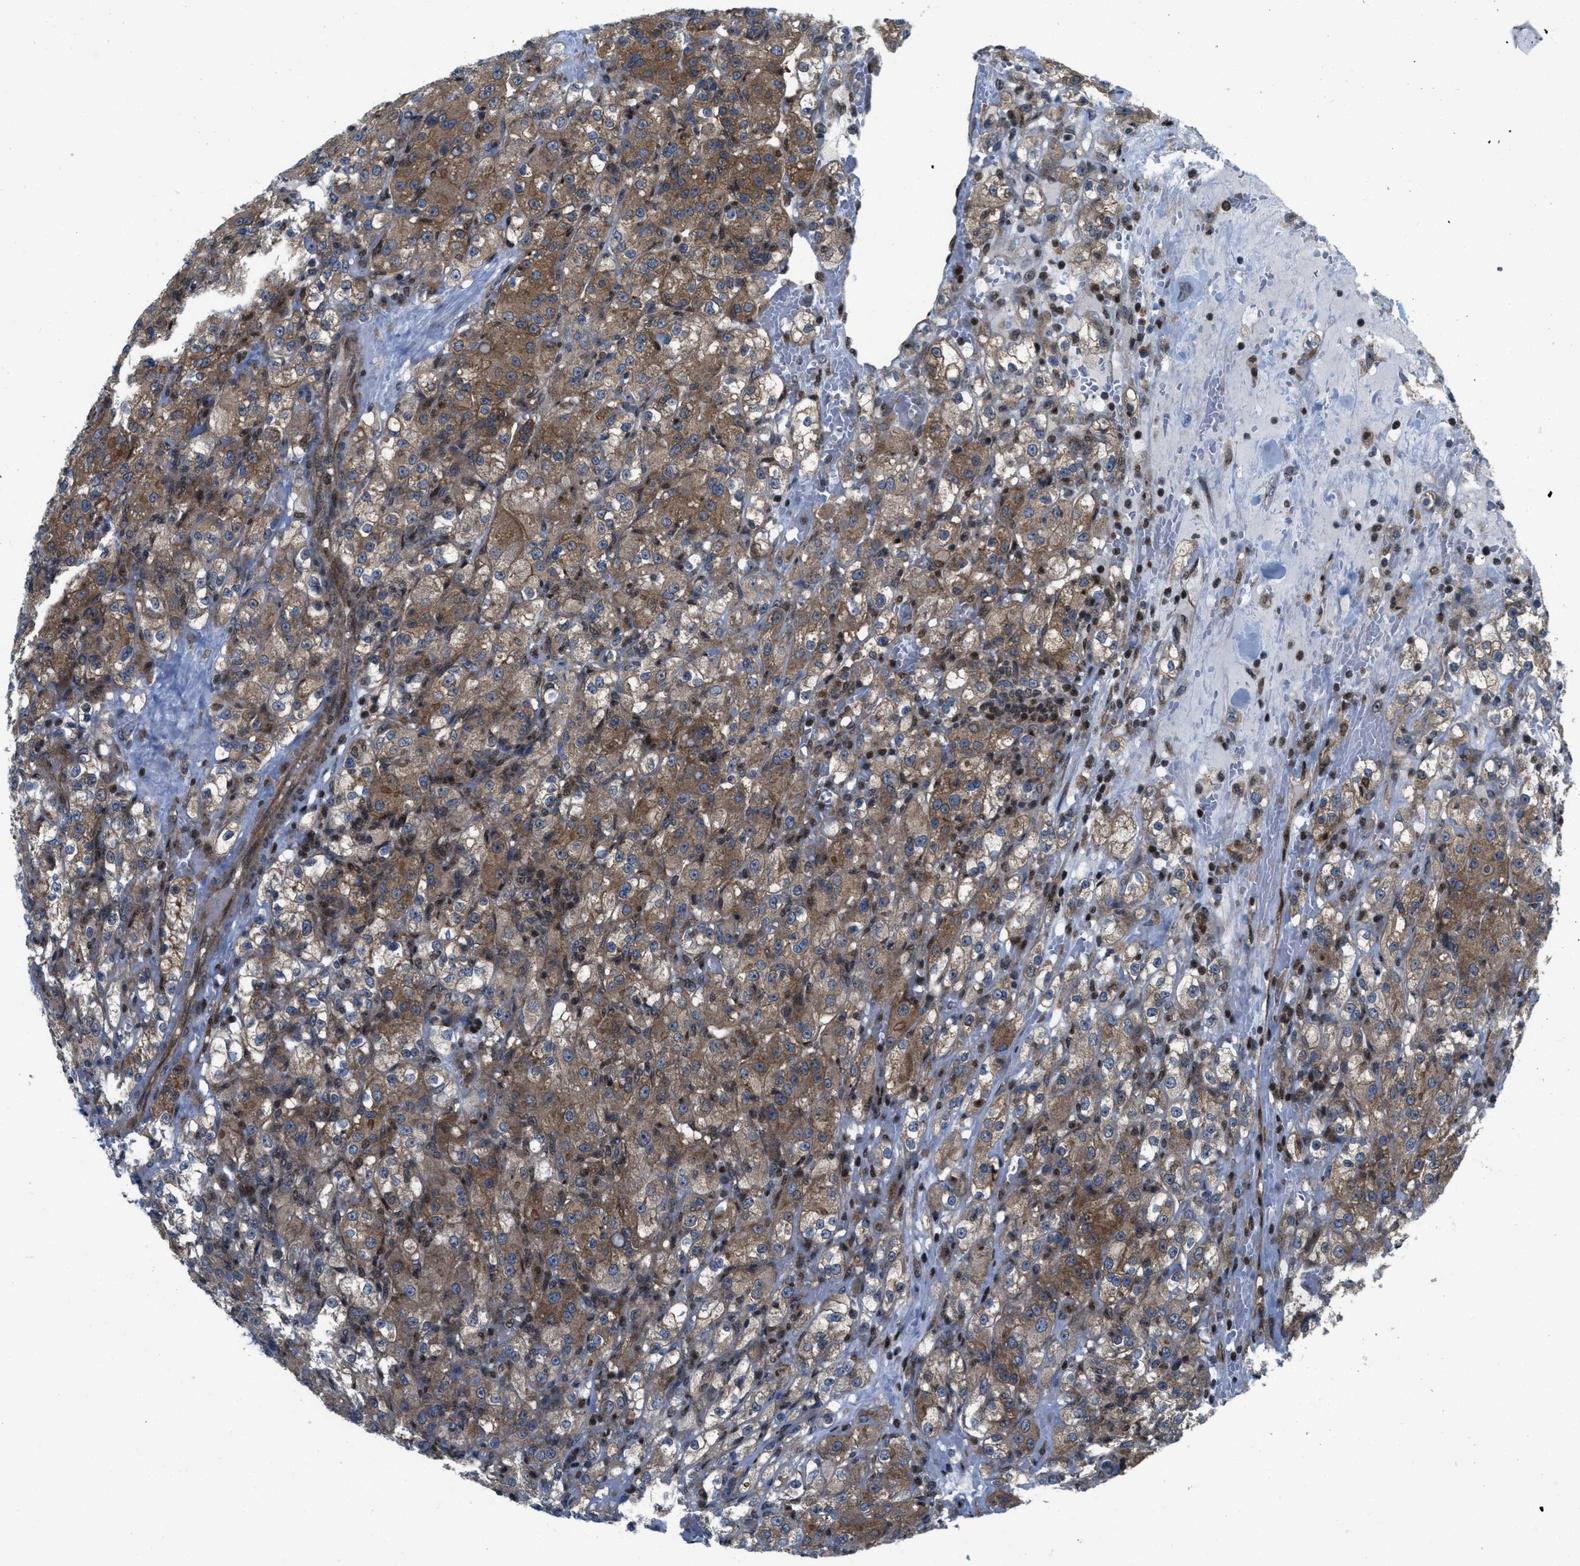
{"staining": {"intensity": "moderate", "quantity": ">75%", "location": "cytoplasmic/membranous"}, "tissue": "renal cancer", "cell_type": "Tumor cells", "image_type": "cancer", "snomed": [{"axis": "morphology", "description": "Normal tissue, NOS"}, {"axis": "morphology", "description": "Adenocarcinoma, NOS"}, {"axis": "topography", "description": "Kidney"}], "caption": "A micrograph of adenocarcinoma (renal) stained for a protein exhibits moderate cytoplasmic/membranous brown staining in tumor cells.", "gene": "PPP2CB", "patient": {"sex": "male", "age": 61}}